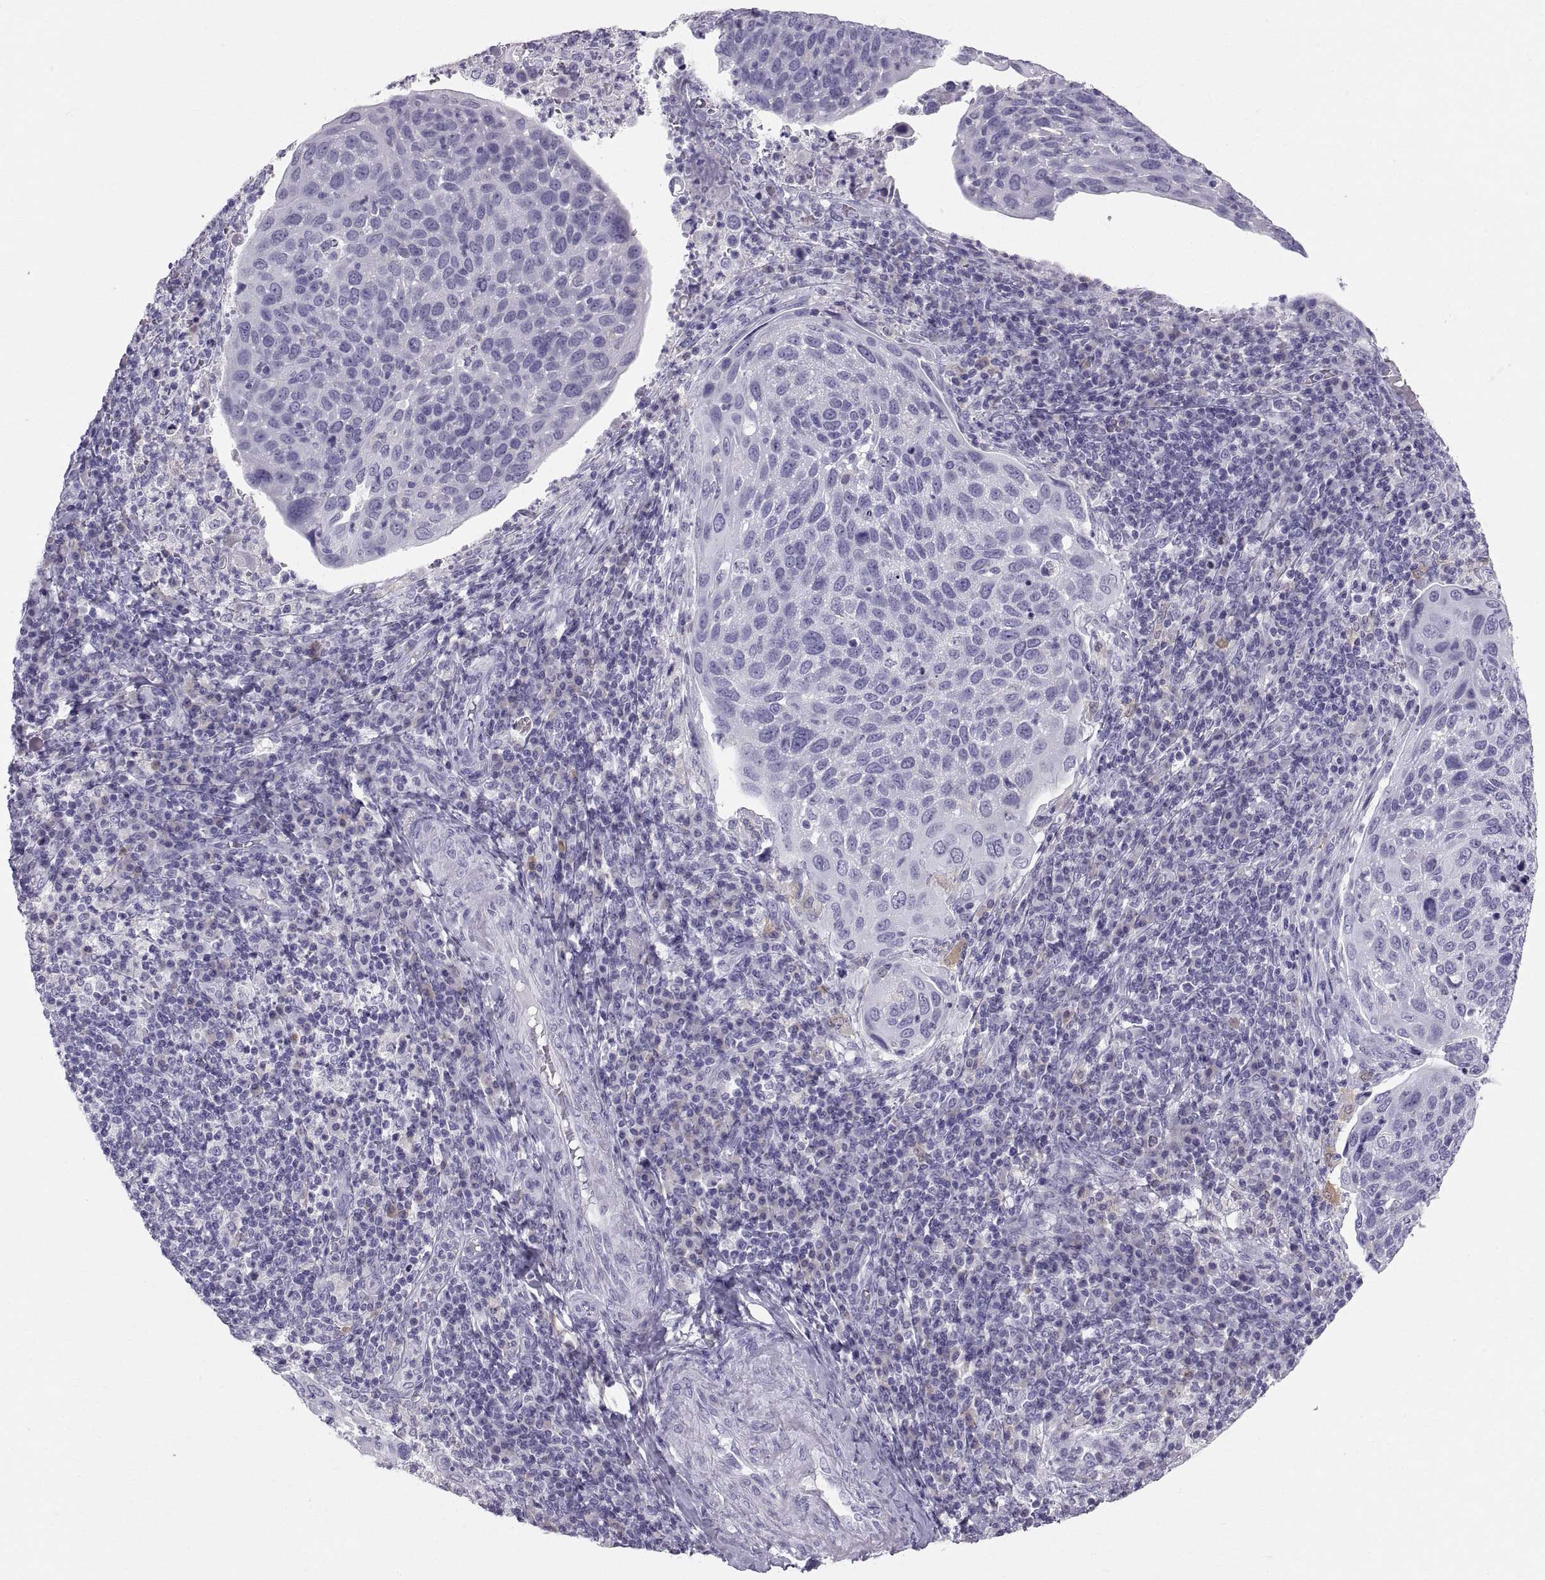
{"staining": {"intensity": "negative", "quantity": "none", "location": "none"}, "tissue": "cervical cancer", "cell_type": "Tumor cells", "image_type": "cancer", "snomed": [{"axis": "morphology", "description": "Squamous cell carcinoma, NOS"}, {"axis": "topography", "description": "Cervix"}], "caption": "The immunohistochemistry micrograph has no significant staining in tumor cells of cervical cancer (squamous cell carcinoma) tissue. (DAB immunohistochemistry visualized using brightfield microscopy, high magnification).", "gene": "SLC22A6", "patient": {"sex": "female", "age": 54}}